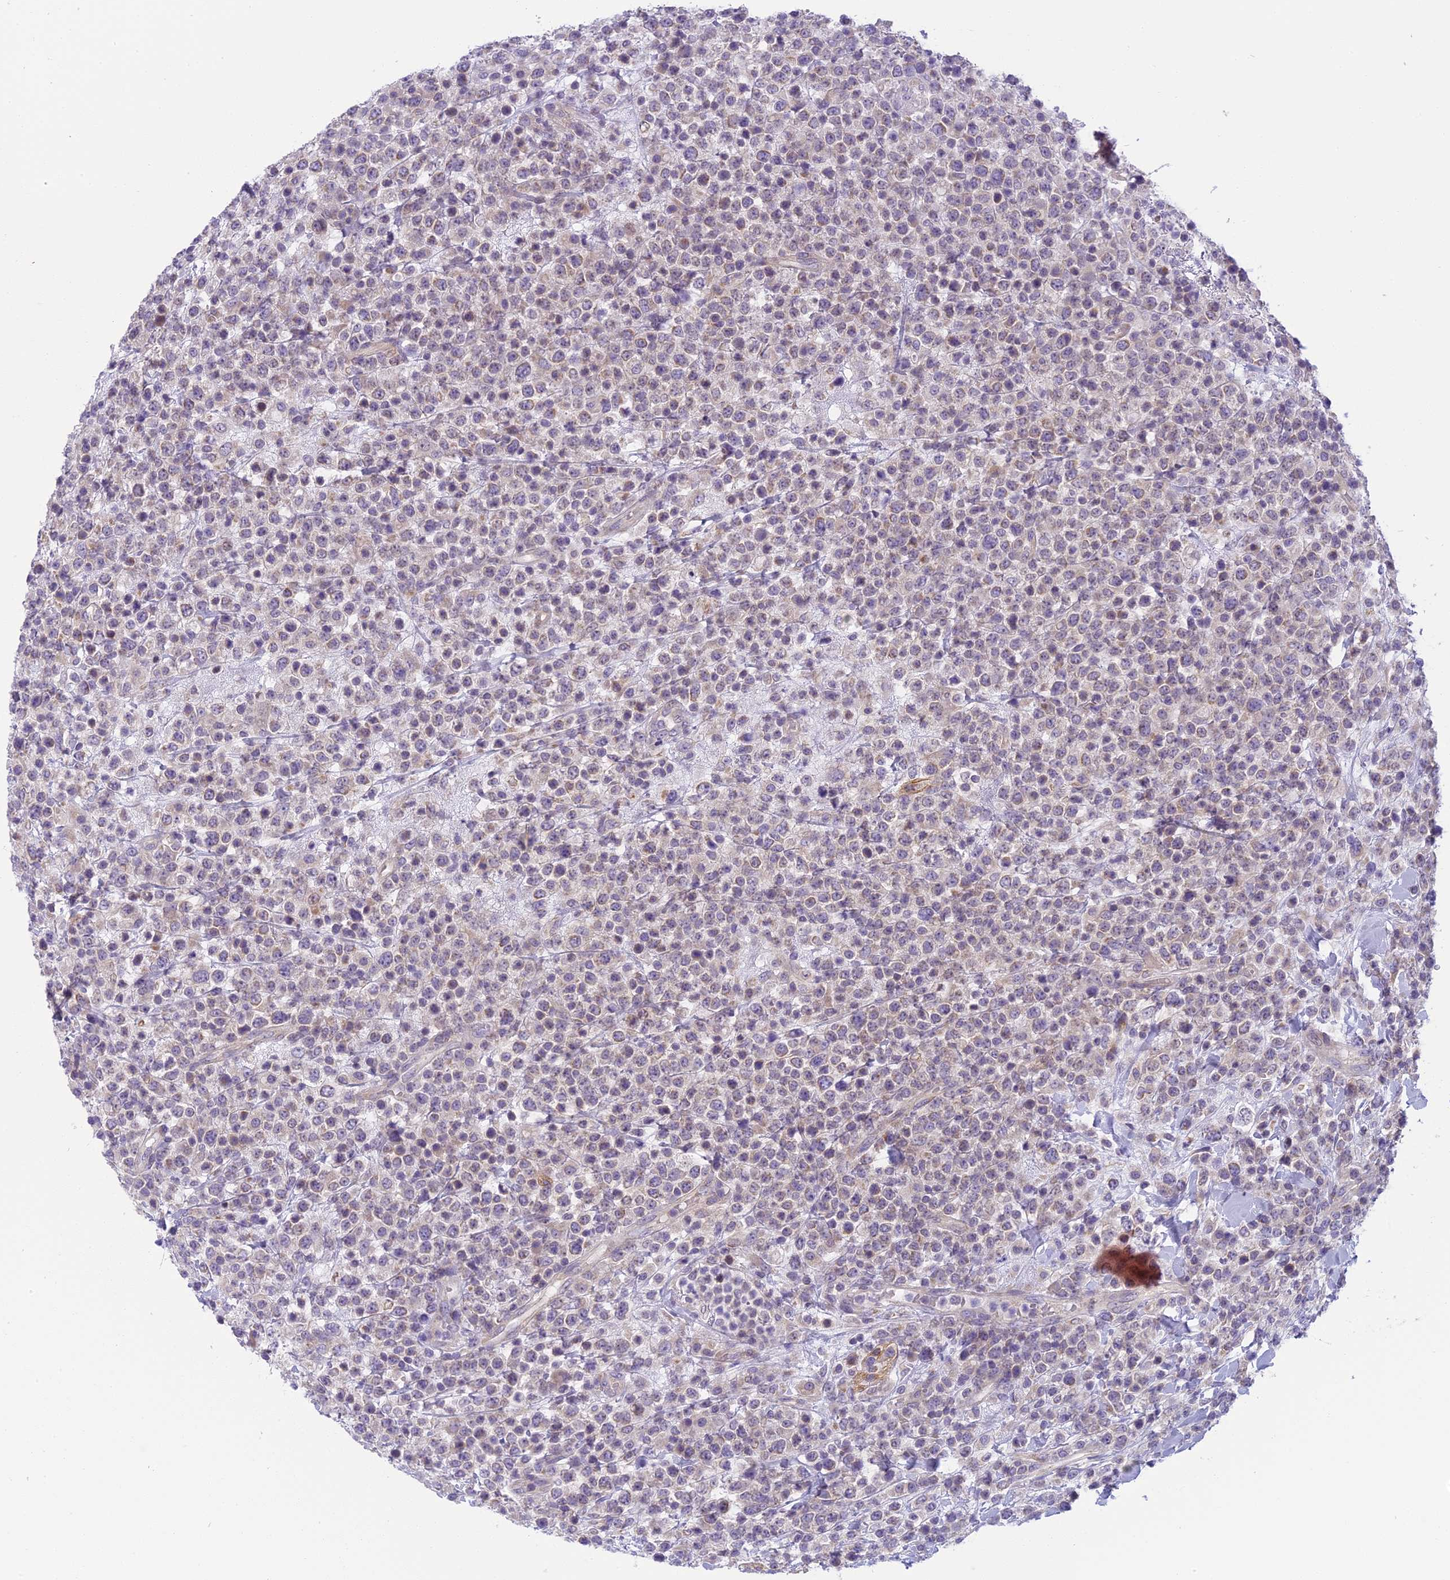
{"staining": {"intensity": "weak", "quantity": "<25%", "location": "cytoplasmic/membranous"}, "tissue": "lymphoma", "cell_type": "Tumor cells", "image_type": "cancer", "snomed": [{"axis": "morphology", "description": "Malignant lymphoma, non-Hodgkin's type, High grade"}, {"axis": "topography", "description": "Colon"}], "caption": "There is no significant expression in tumor cells of lymphoma.", "gene": "ARHGEF37", "patient": {"sex": "female", "age": 53}}